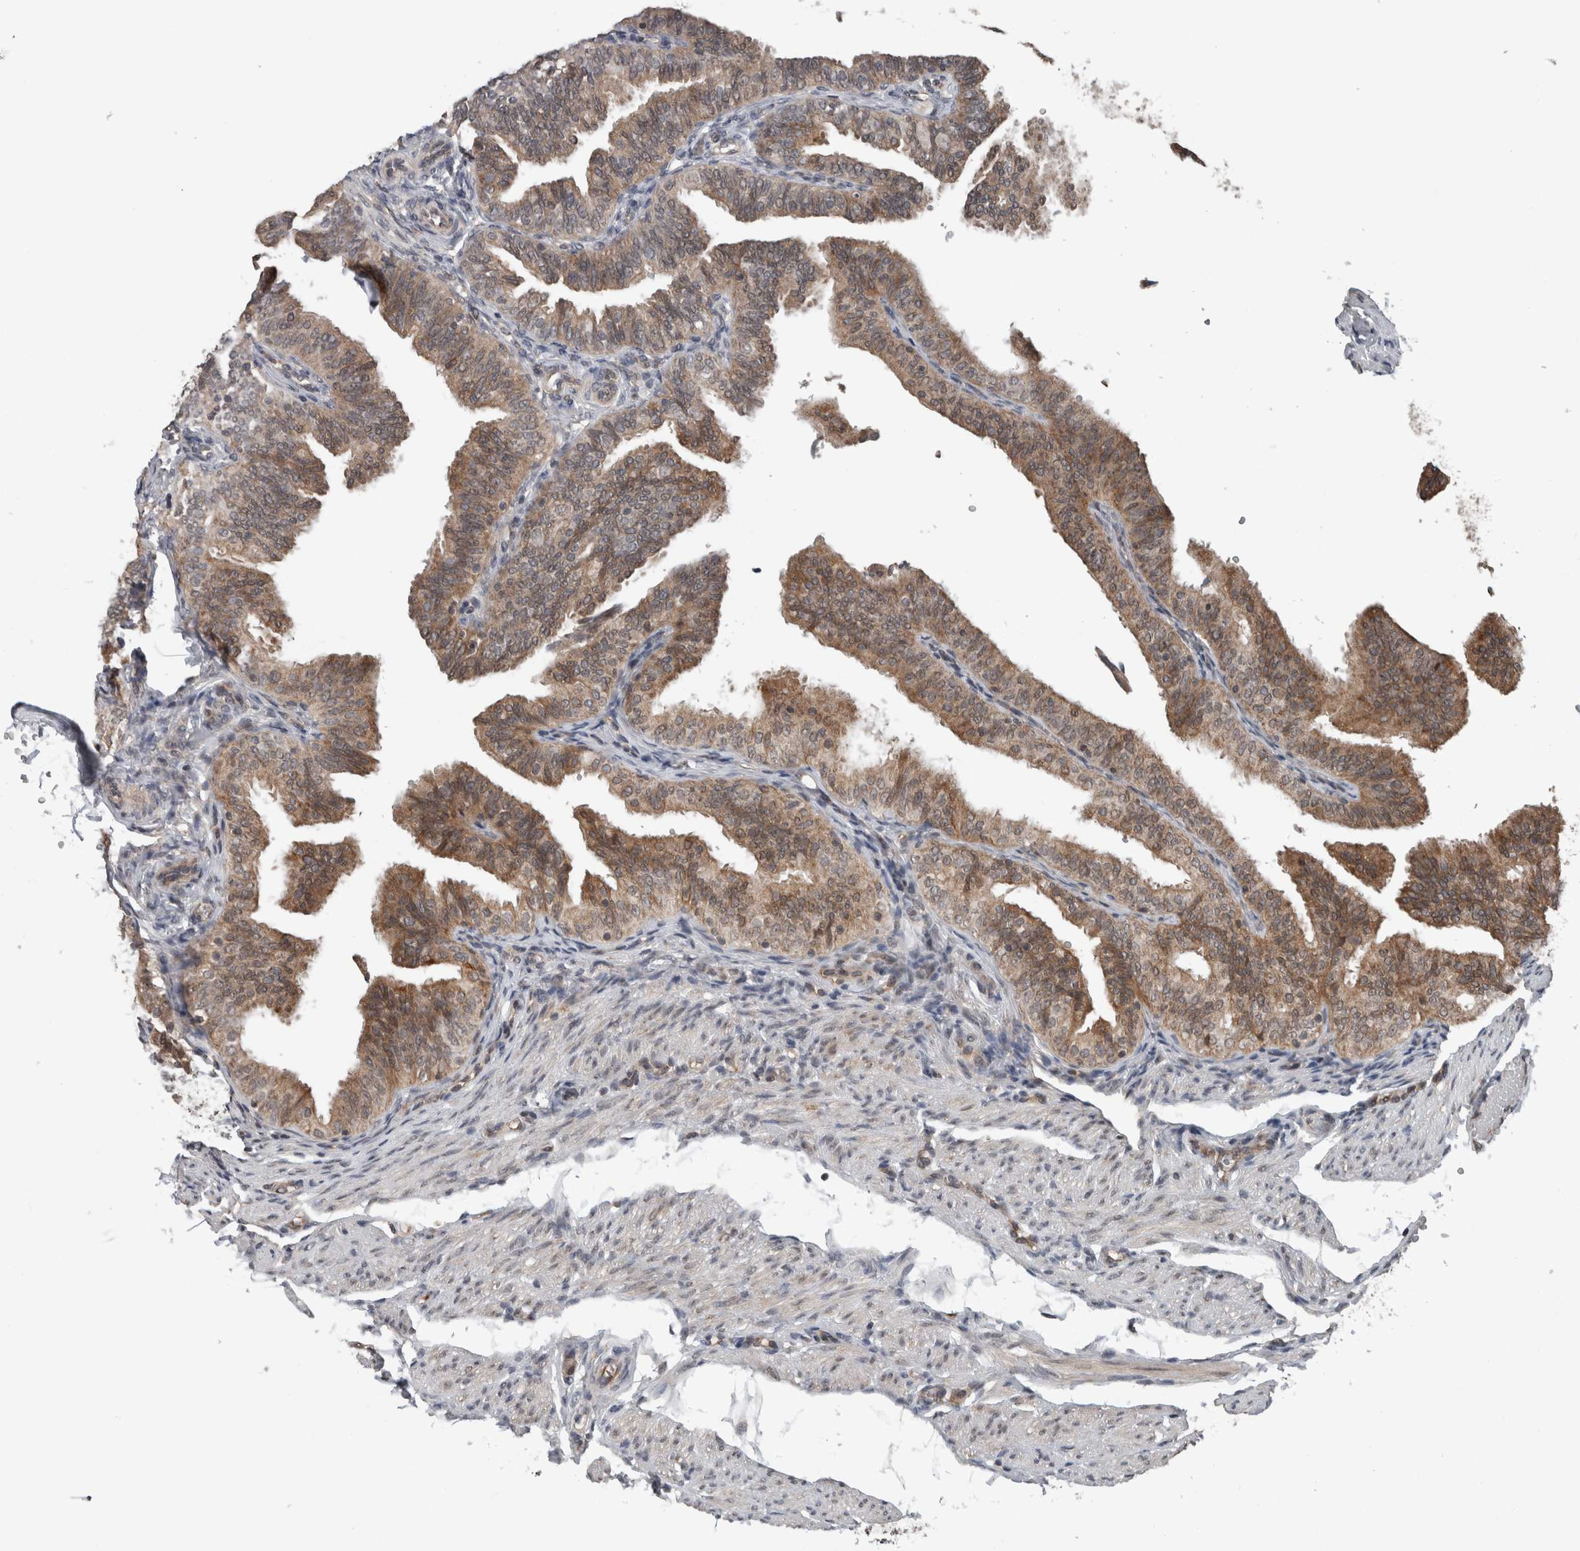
{"staining": {"intensity": "moderate", "quantity": ">75%", "location": "cytoplasmic/membranous"}, "tissue": "fallopian tube", "cell_type": "Glandular cells", "image_type": "normal", "snomed": [{"axis": "morphology", "description": "Normal tissue, NOS"}, {"axis": "topography", "description": "Fallopian tube"}], "caption": "This is an image of IHC staining of benign fallopian tube, which shows moderate positivity in the cytoplasmic/membranous of glandular cells.", "gene": "ENY2", "patient": {"sex": "female", "age": 35}}